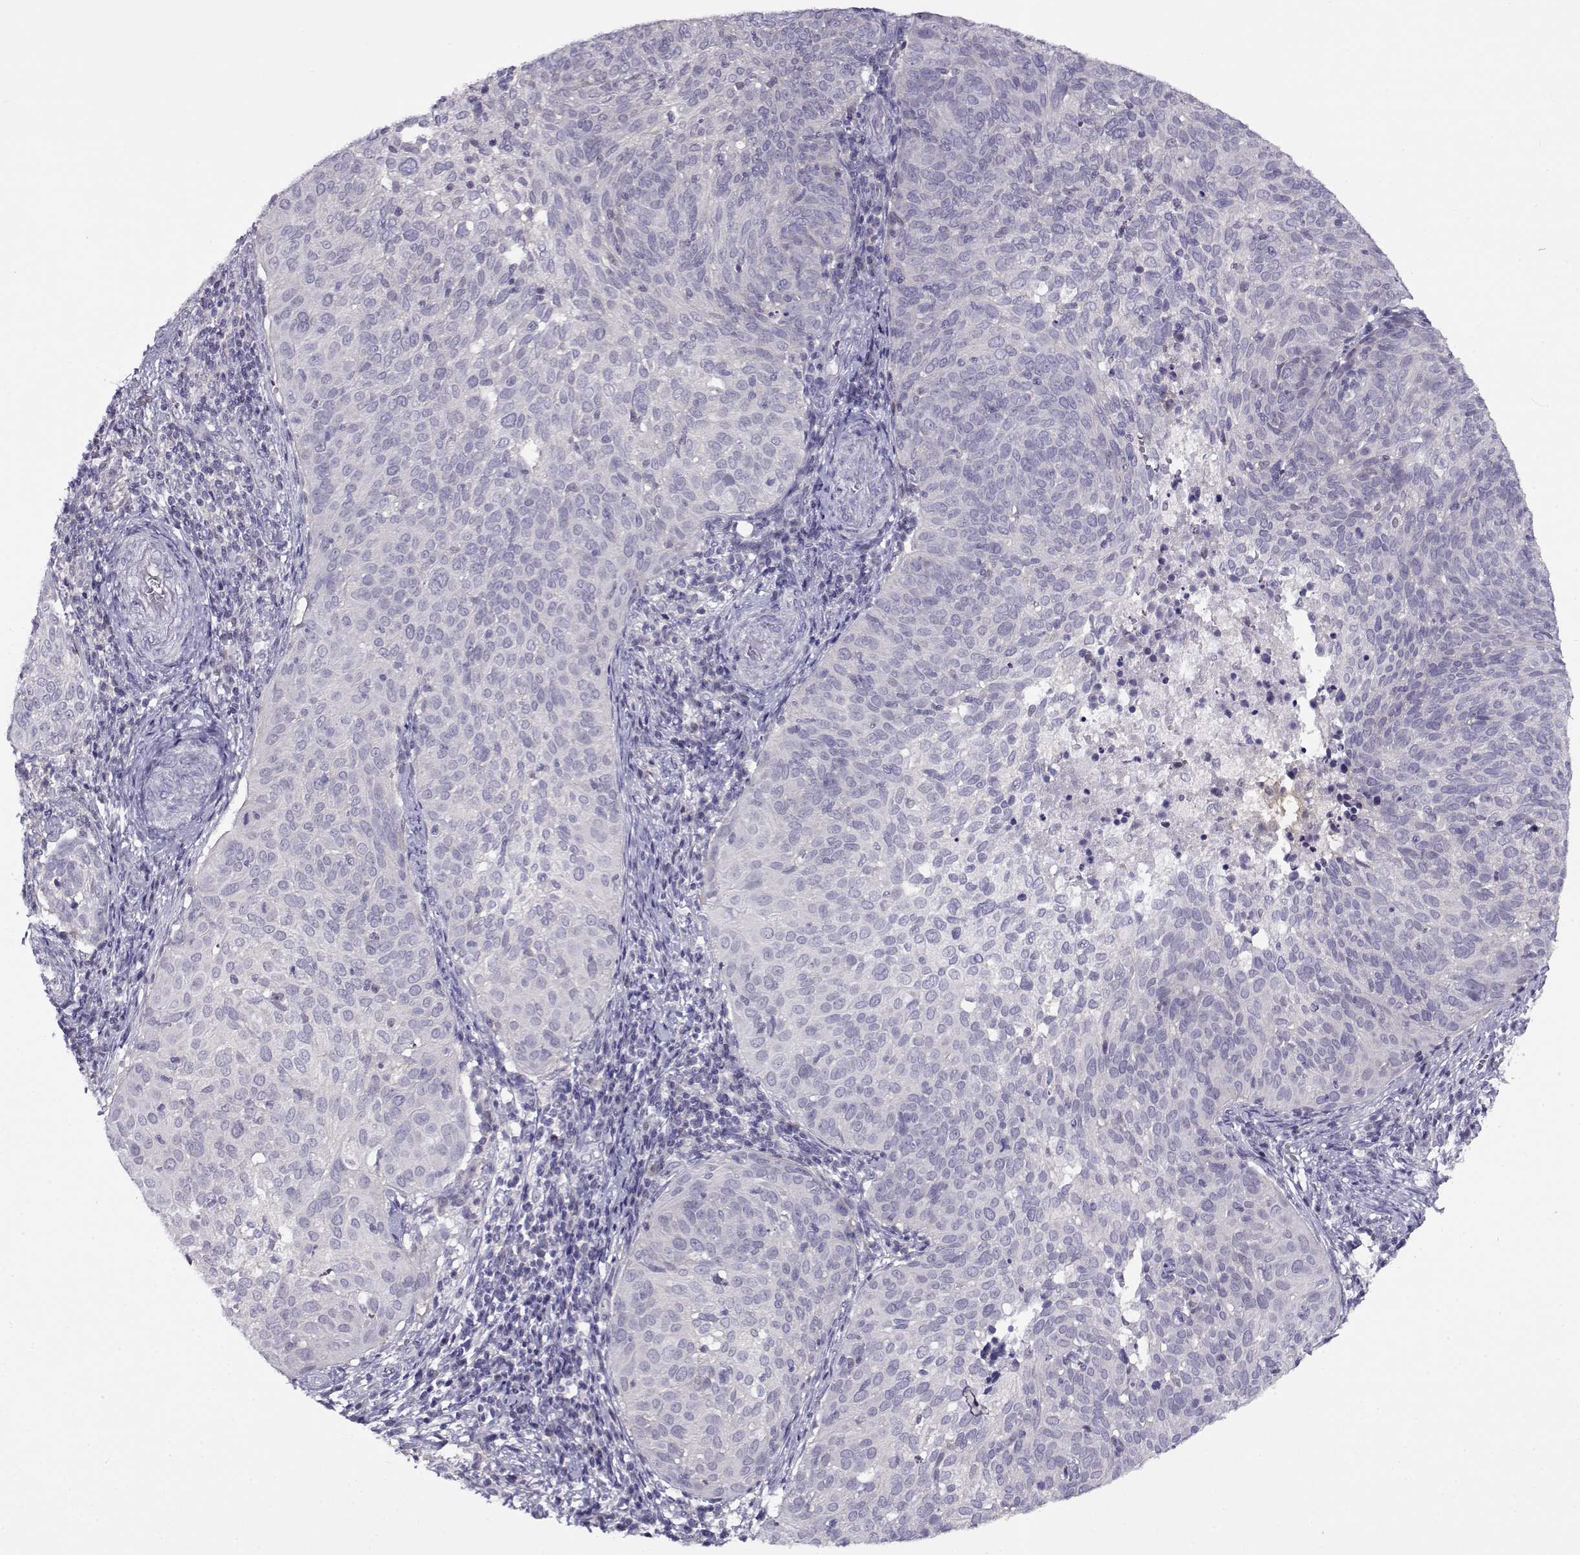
{"staining": {"intensity": "negative", "quantity": "none", "location": "none"}, "tissue": "cervical cancer", "cell_type": "Tumor cells", "image_type": "cancer", "snomed": [{"axis": "morphology", "description": "Squamous cell carcinoma, NOS"}, {"axis": "topography", "description": "Cervix"}], "caption": "Human cervical cancer (squamous cell carcinoma) stained for a protein using immunohistochemistry (IHC) demonstrates no expression in tumor cells.", "gene": "FEZF1", "patient": {"sex": "female", "age": 39}}